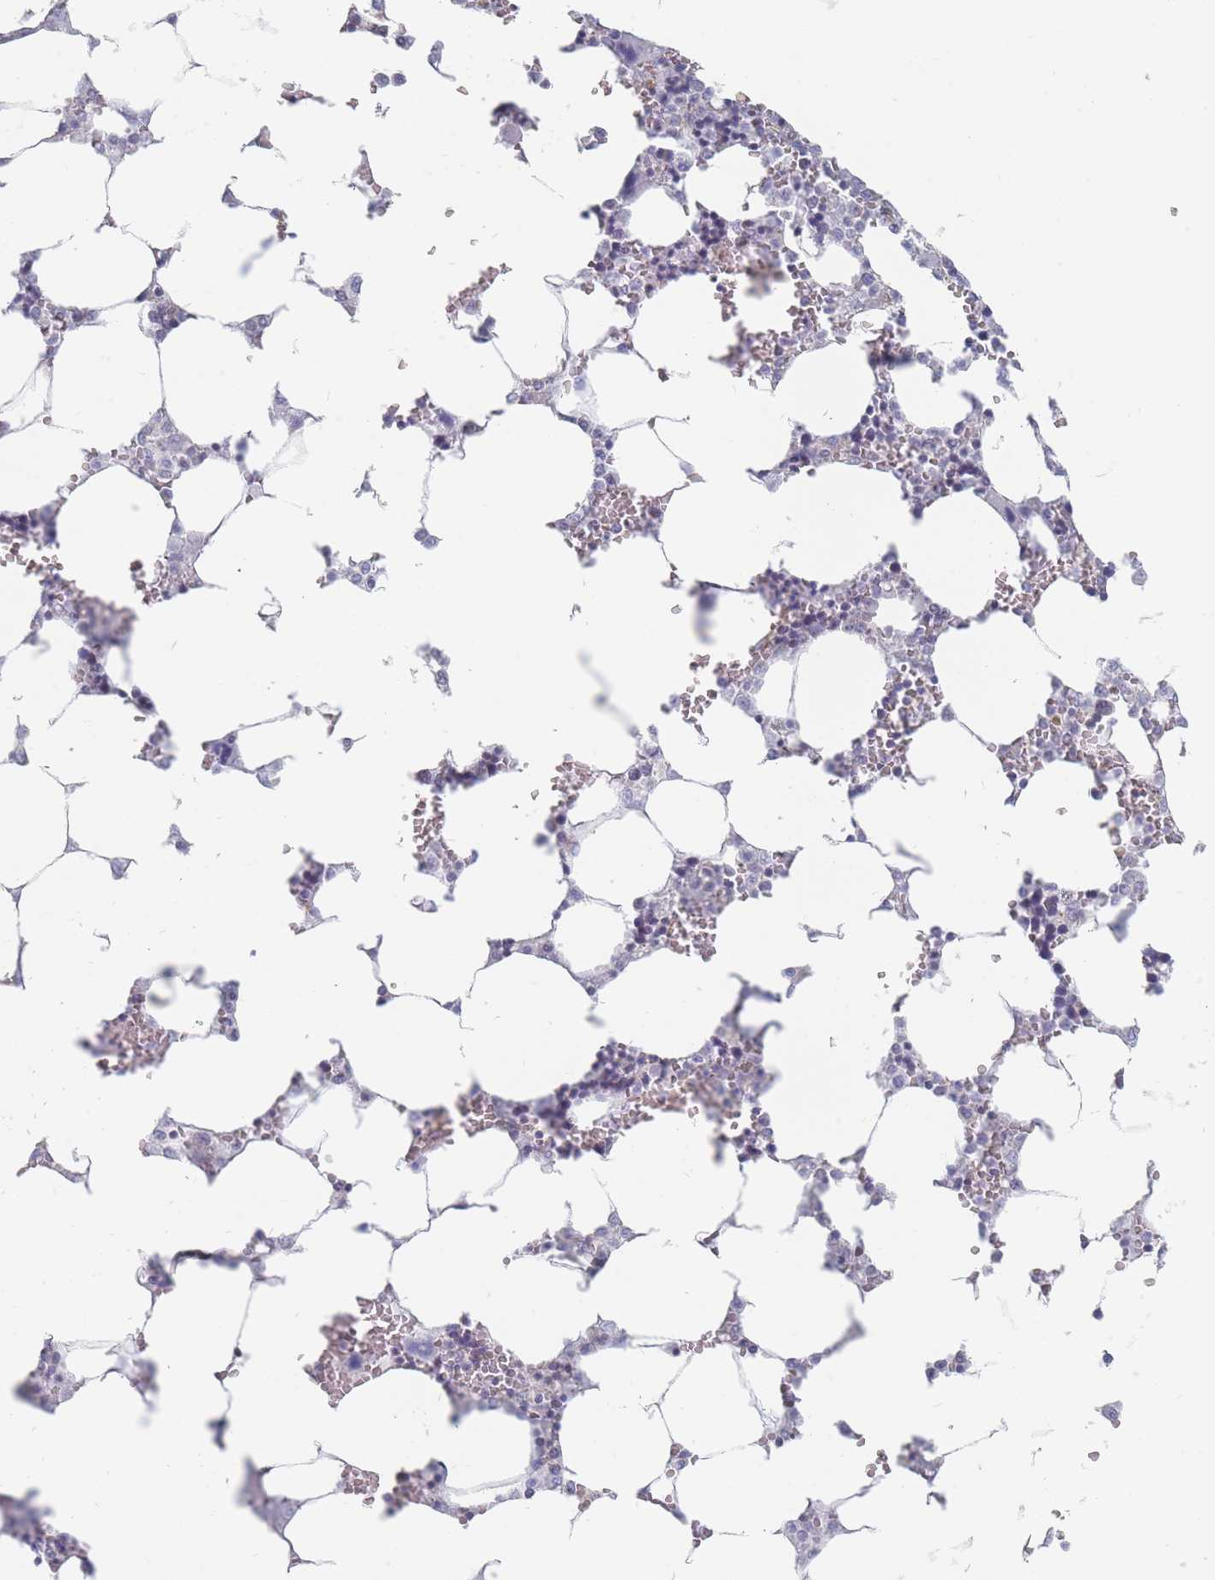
{"staining": {"intensity": "negative", "quantity": "none", "location": "none"}, "tissue": "bone marrow", "cell_type": "Hematopoietic cells", "image_type": "normal", "snomed": [{"axis": "morphology", "description": "Normal tissue, NOS"}, {"axis": "topography", "description": "Bone marrow"}], "caption": "DAB (3,3'-diaminobenzidine) immunohistochemical staining of benign bone marrow demonstrates no significant staining in hematopoietic cells.", "gene": "MAP1S", "patient": {"sex": "male", "age": 64}}